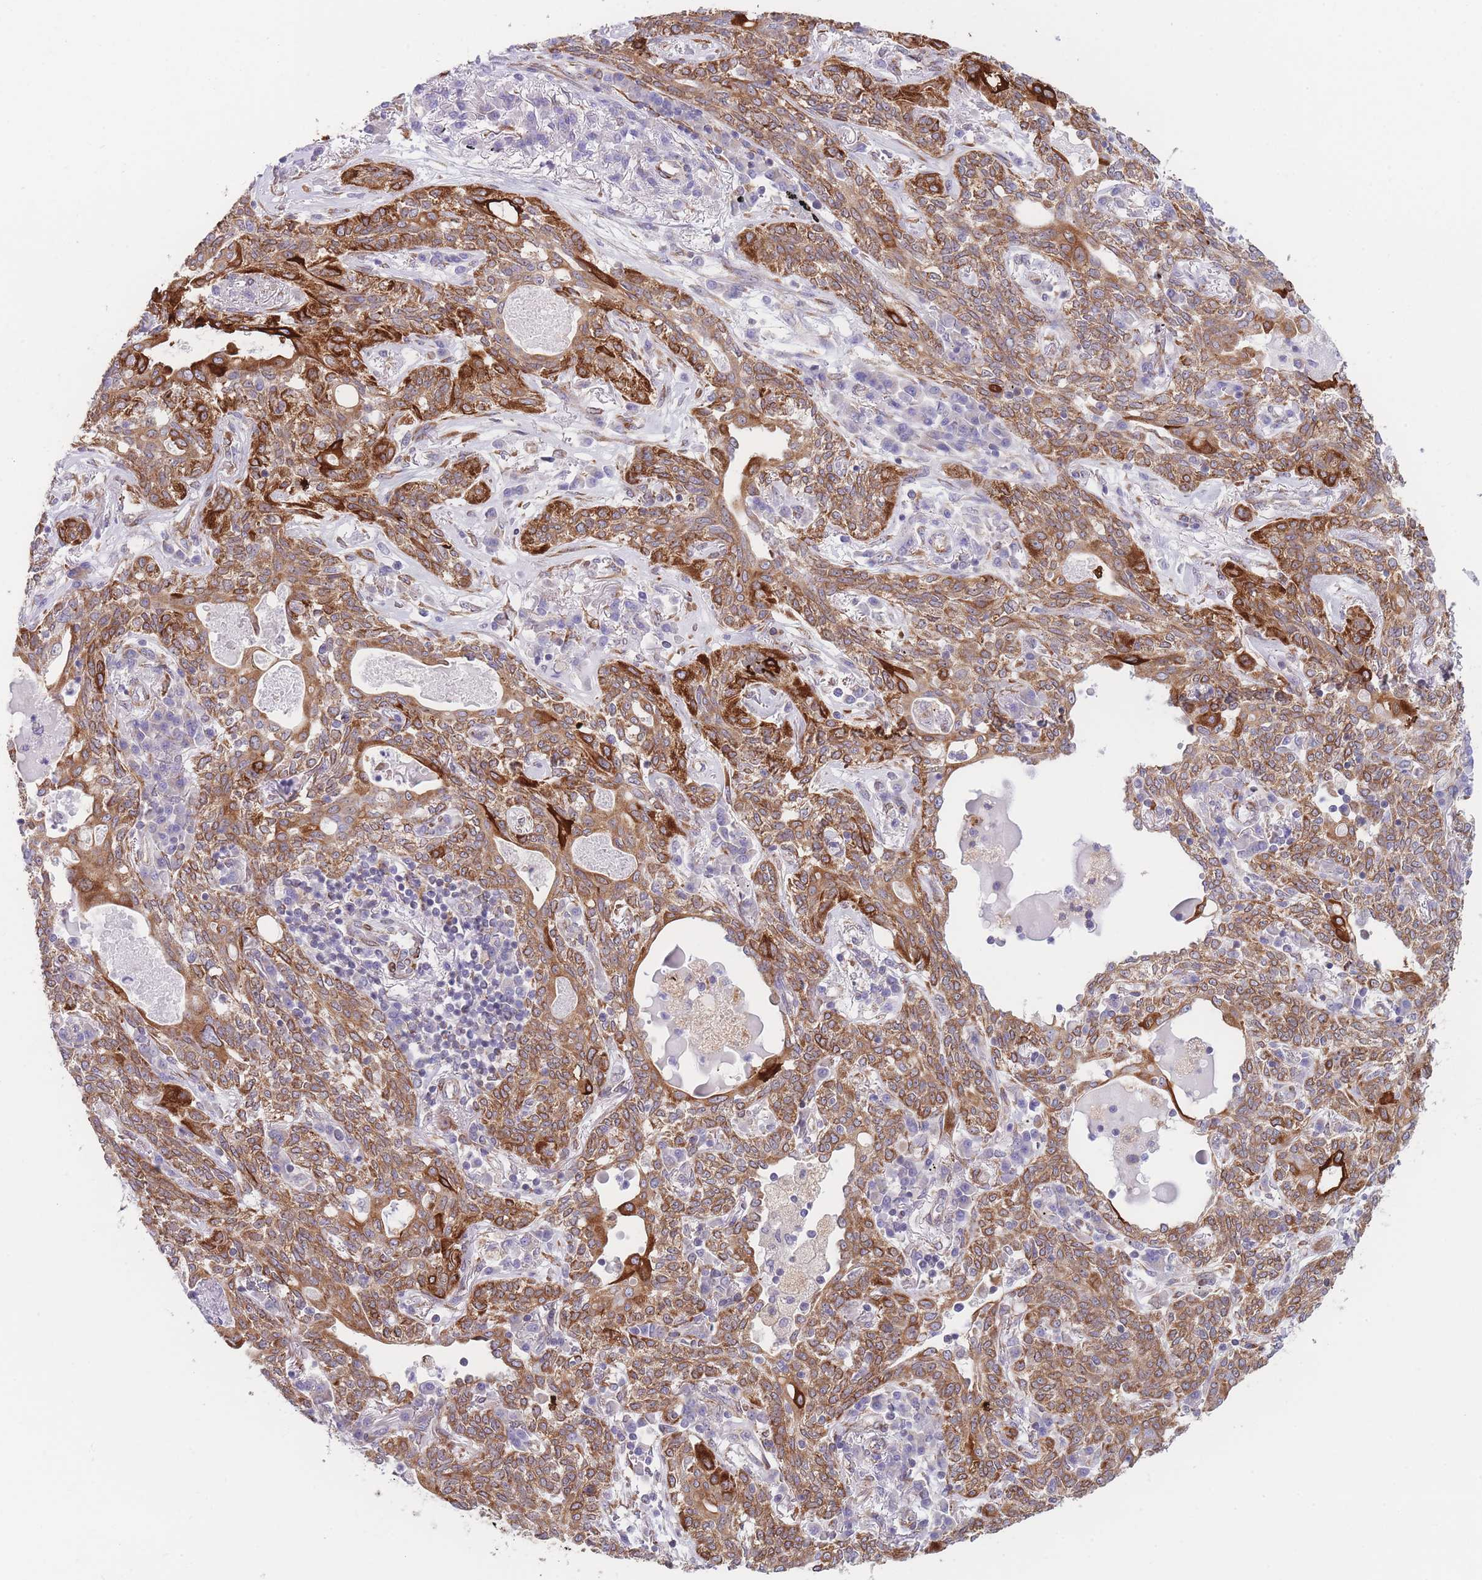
{"staining": {"intensity": "strong", "quantity": "25%-75%", "location": "cytoplasmic/membranous"}, "tissue": "lung cancer", "cell_type": "Tumor cells", "image_type": "cancer", "snomed": [{"axis": "morphology", "description": "Squamous cell carcinoma, NOS"}, {"axis": "topography", "description": "Lung"}], "caption": "Approximately 25%-75% of tumor cells in squamous cell carcinoma (lung) exhibit strong cytoplasmic/membranous protein positivity as visualized by brown immunohistochemical staining.", "gene": "AK9", "patient": {"sex": "female", "age": 70}}